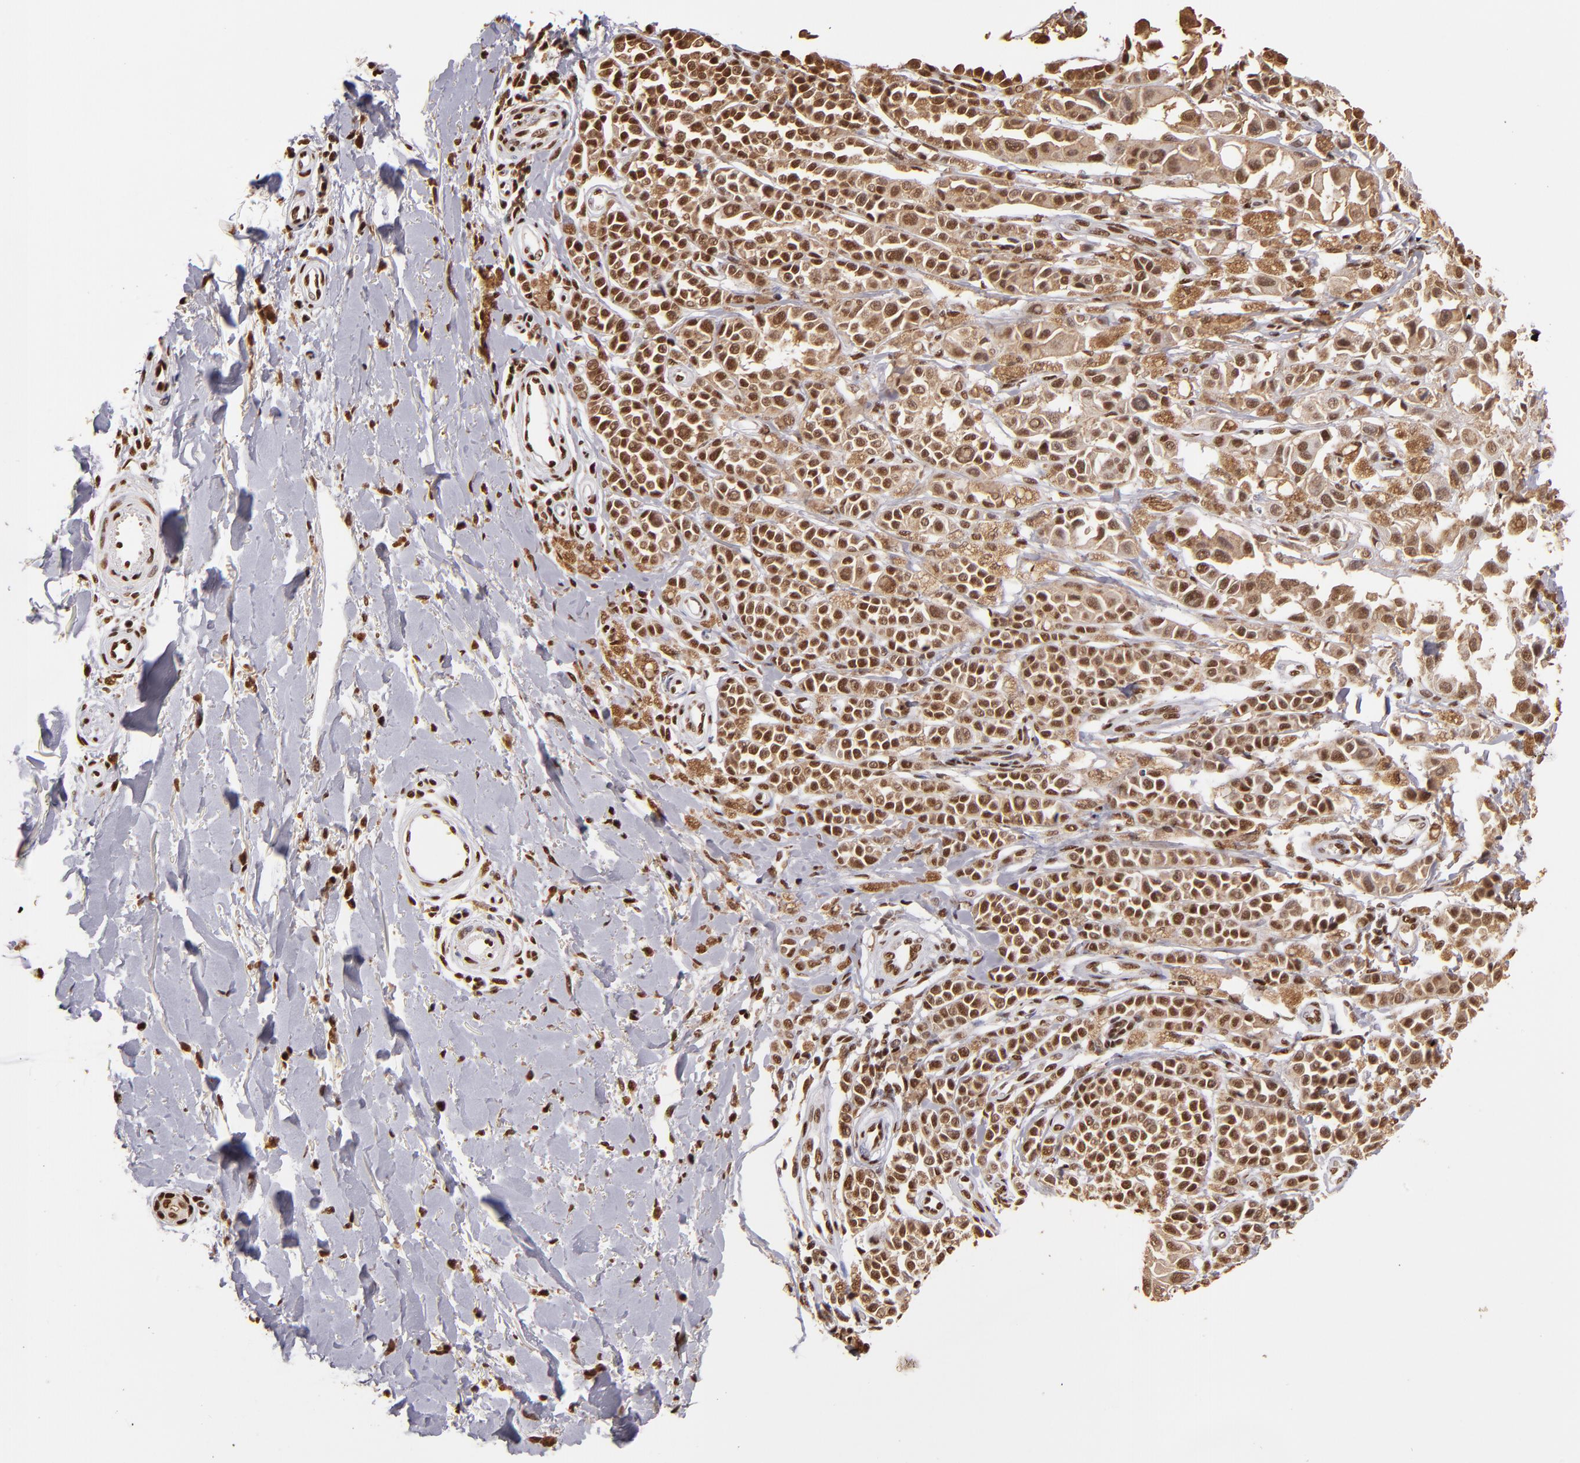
{"staining": {"intensity": "moderate", "quantity": ">75%", "location": "cytoplasmic/membranous,nuclear"}, "tissue": "melanoma", "cell_type": "Tumor cells", "image_type": "cancer", "snomed": [{"axis": "morphology", "description": "Malignant melanoma, NOS"}, {"axis": "topography", "description": "Skin"}], "caption": "IHC of human melanoma shows medium levels of moderate cytoplasmic/membranous and nuclear positivity in approximately >75% of tumor cells.", "gene": "SP1", "patient": {"sex": "female", "age": 38}}